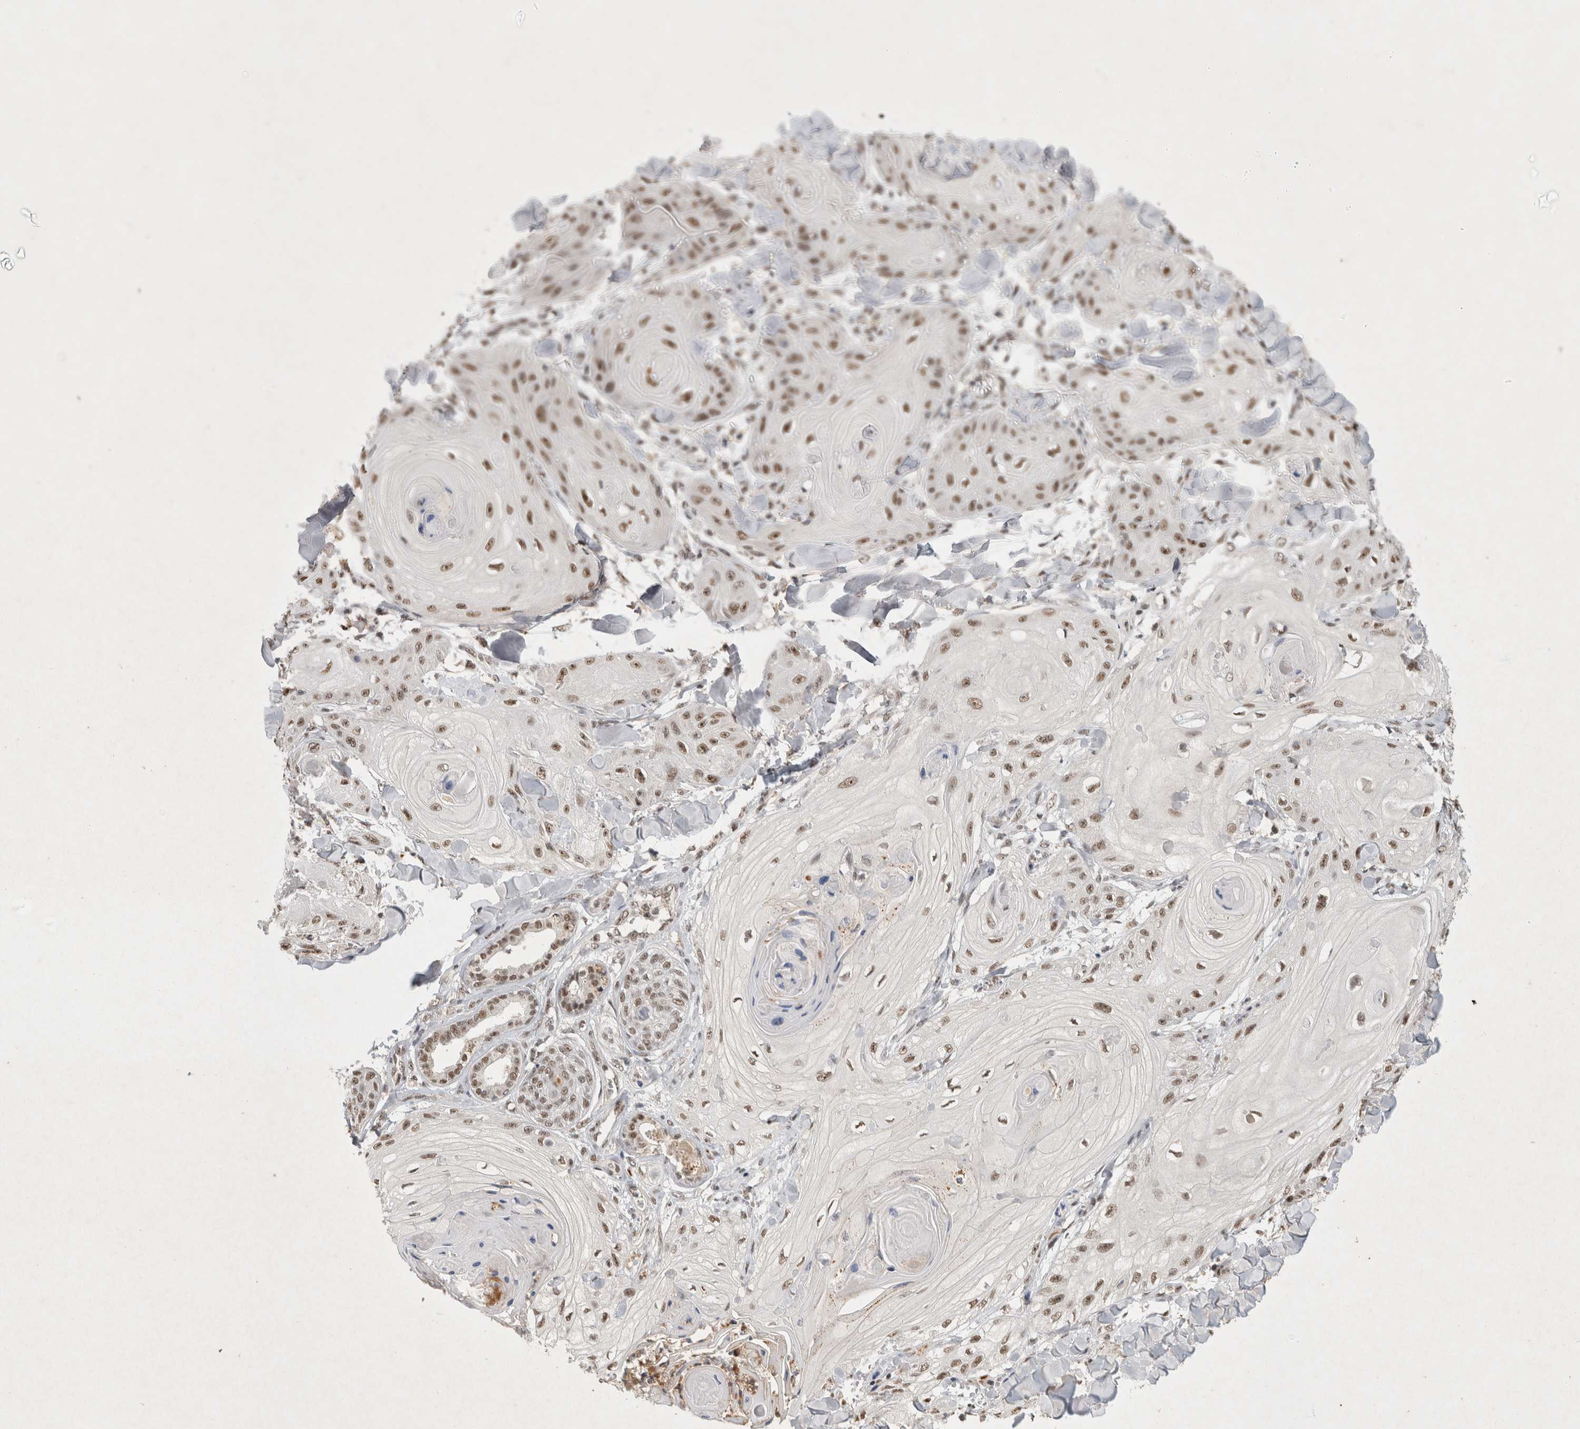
{"staining": {"intensity": "moderate", "quantity": ">75%", "location": "nuclear"}, "tissue": "skin cancer", "cell_type": "Tumor cells", "image_type": "cancer", "snomed": [{"axis": "morphology", "description": "Squamous cell carcinoma, NOS"}, {"axis": "topography", "description": "Skin"}], "caption": "Tumor cells demonstrate medium levels of moderate nuclear staining in about >75% of cells in human skin cancer (squamous cell carcinoma).", "gene": "XRCC5", "patient": {"sex": "male", "age": 74}}